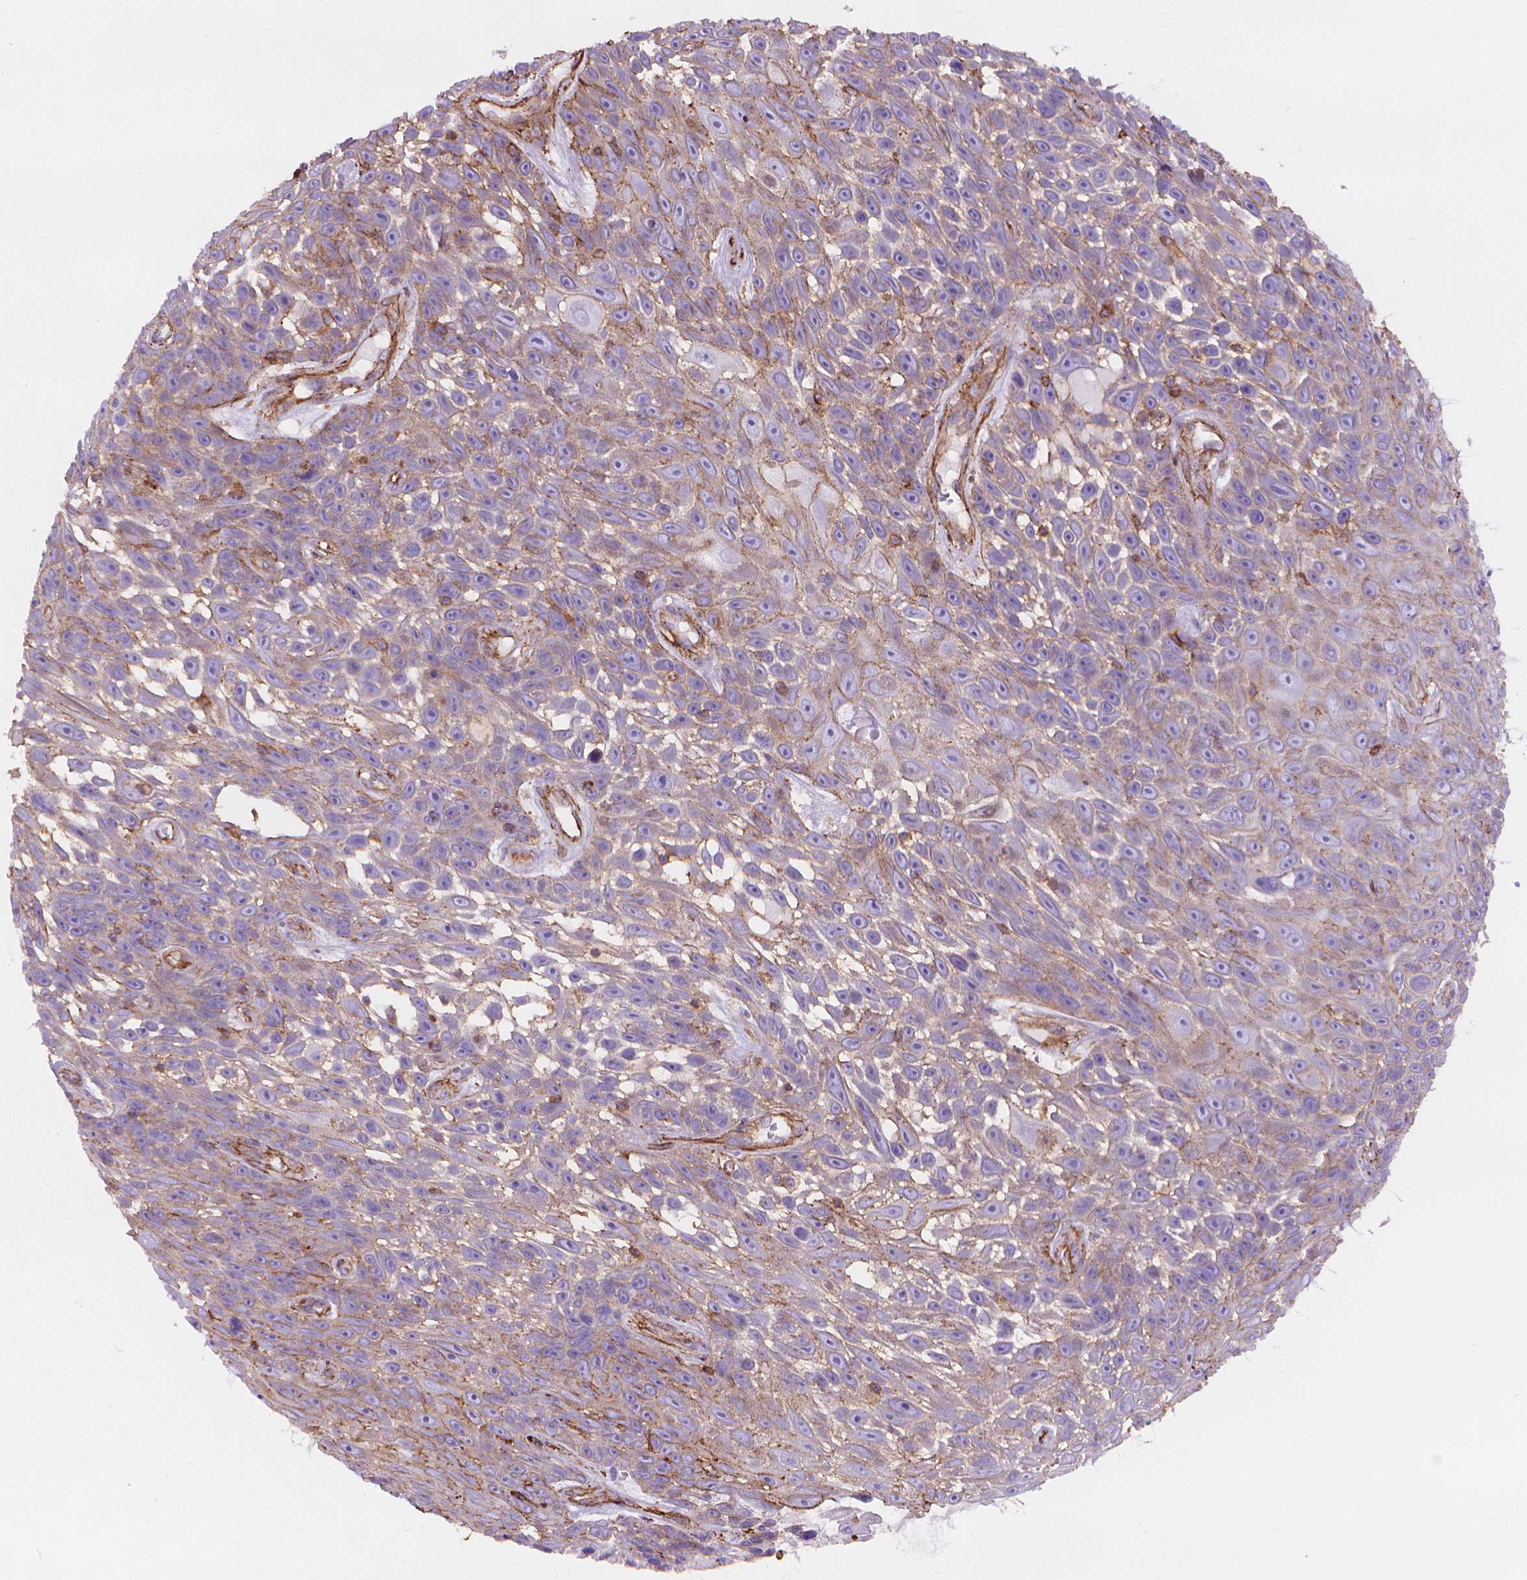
{"staining": {"intensity": "weak", "quantity": "<25%", "location": "cytoplasmic/membranous"}, "tissue": "skin cancer", "cell_type": "Tumor cells", "image_type": "cancer", "snomed": [{"axis": "morphology", "description": "Squamous cell carcinoma, NOS"}, {"axis": "topography", "description": "Skin"}], "caption": "An image of squamous cell carcinoma (skin) stained for a protein exhibits no brown staining in tumor cells.", "gene": "PATJ", "patient": {"sex": "male", "age": 82}}